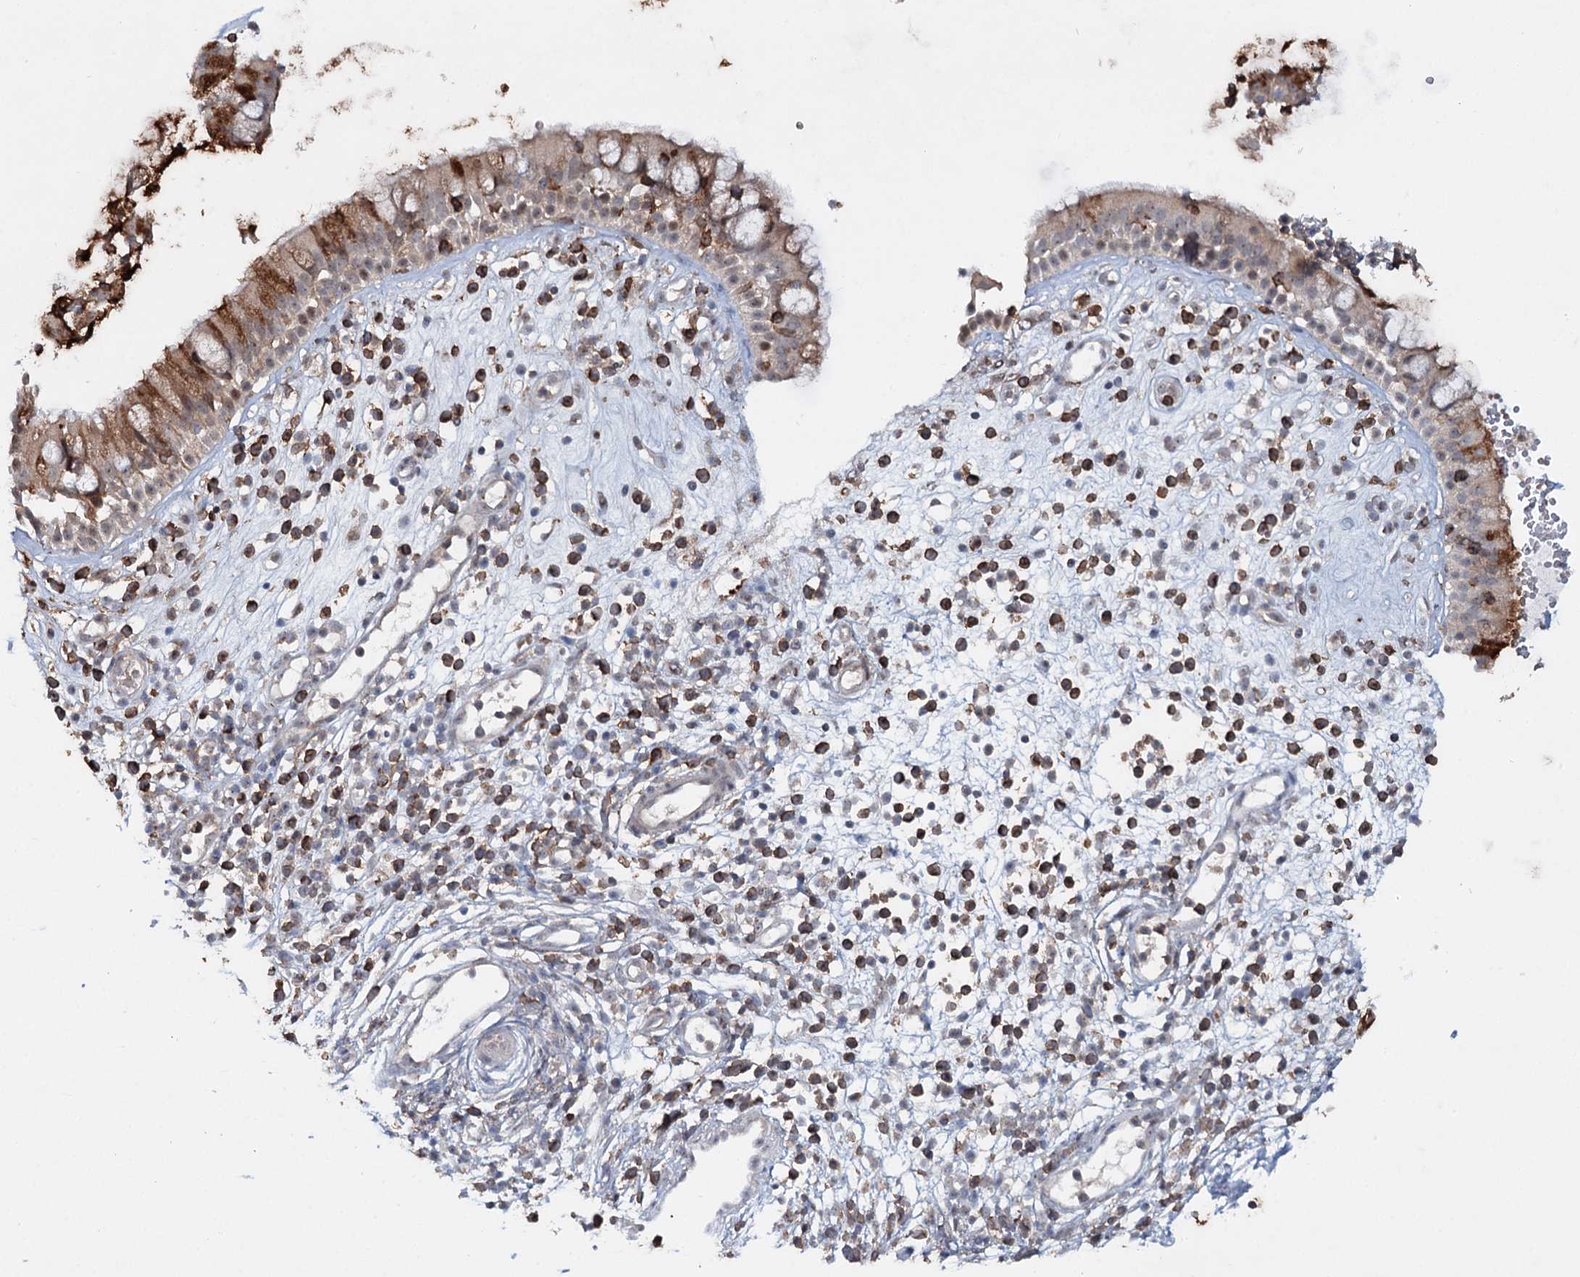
{"staining": {"intensity": "moderate", "quantity": "<25%", "location": "cytoplasmic/membranous"}, "tissue": "nasopharynx", "cell_type": "Respiratory epithelial cells", "image_type": "normal", "snomed": [{"axis": "morphology", "description": "Normal tissue, NOS"}, {"axis": "morphology", "description": "Inflammation, NOS"}, {"axis": "topography", "description": "Nasopharynx"}], "caption": "Moderate cytoplasmic/membranous staining is identified in about <25% of respiratory epithelial cells in normal nasopharynx.", "gene": "WDR44", "patient": {"sex": "male", "age": 29}}